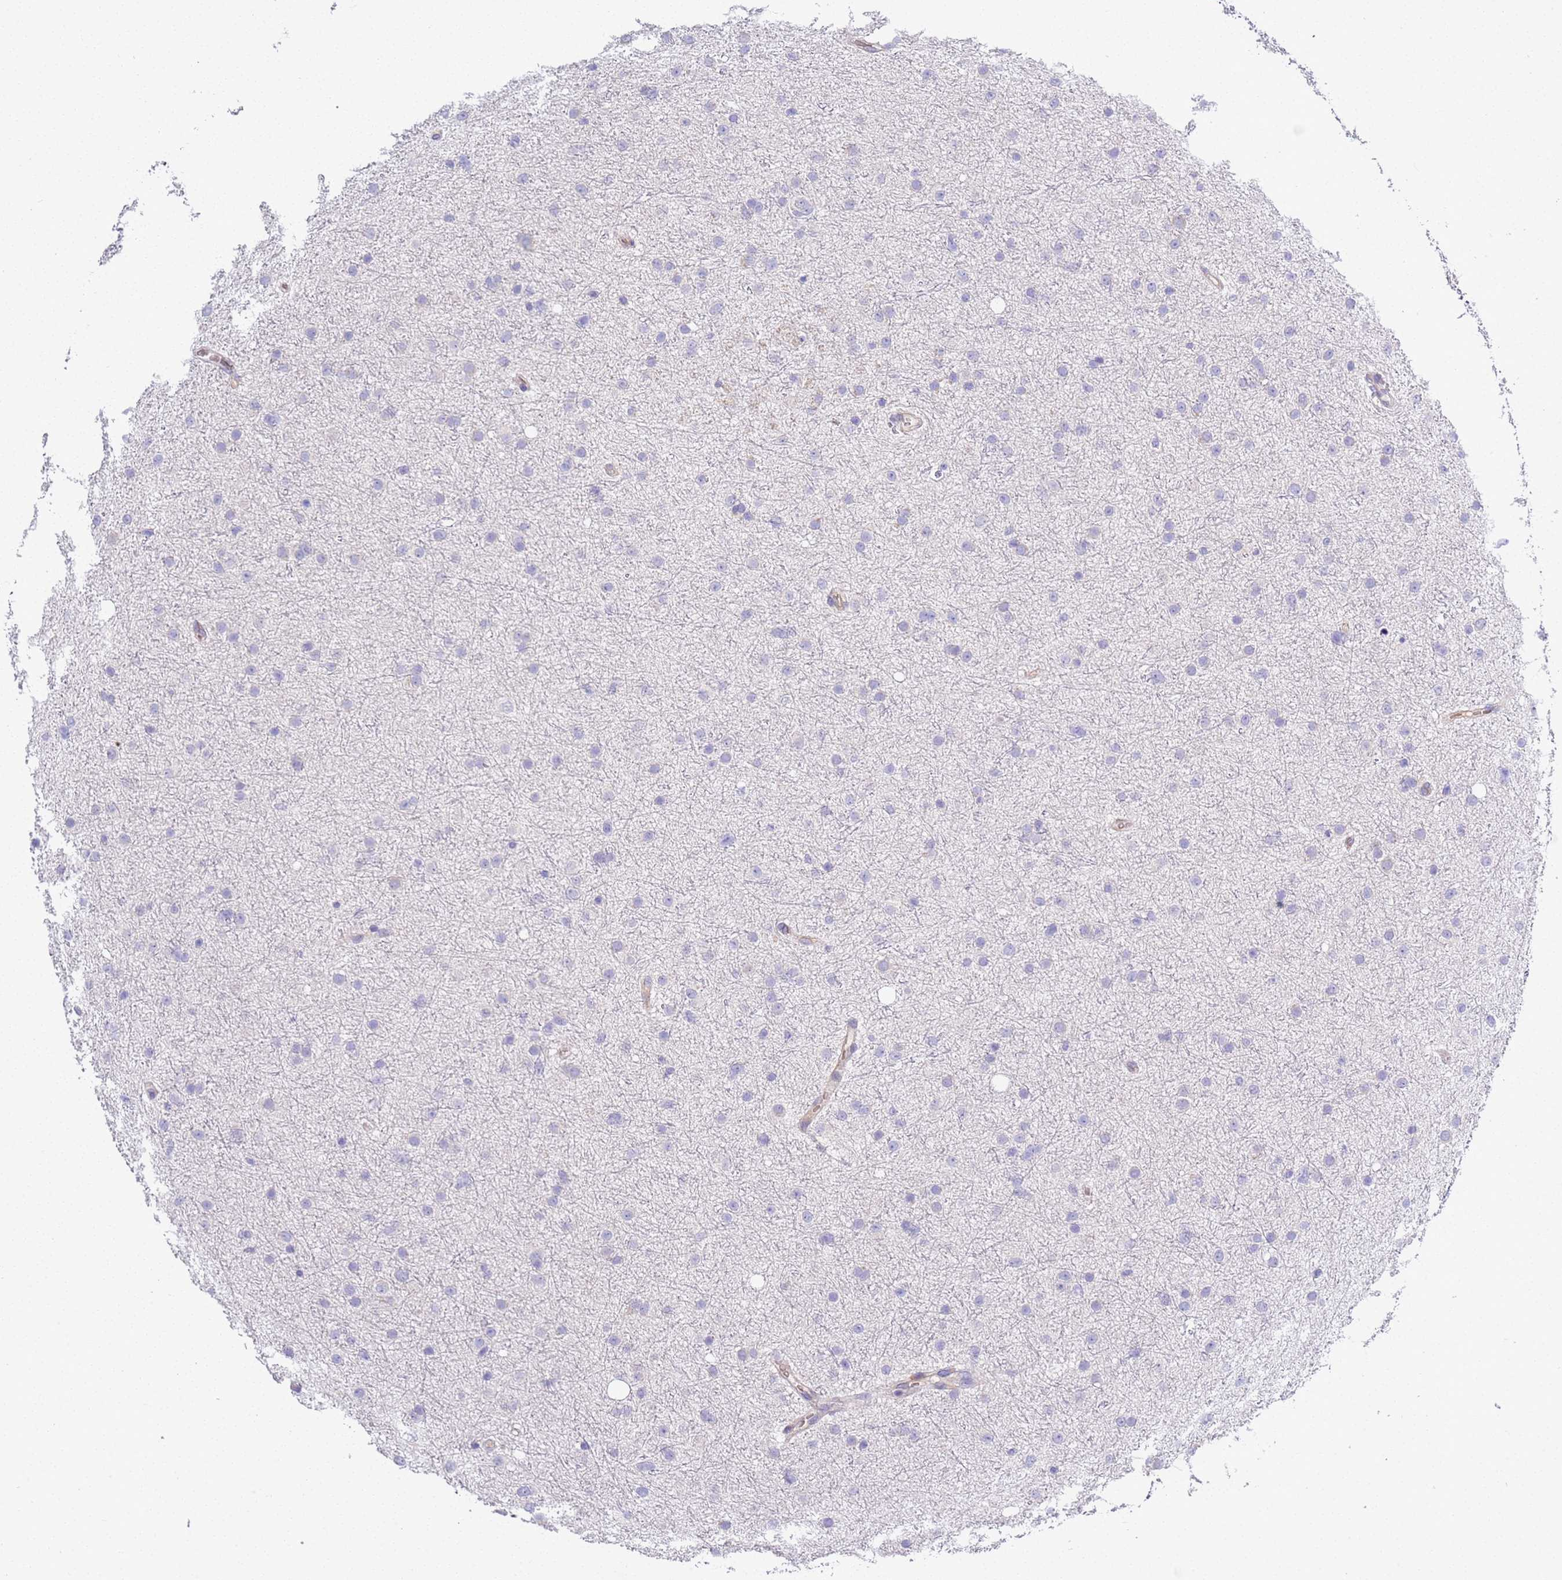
{"staining": {"intensity": "negative", "quantity": "none", "location": "none"}, "tissue": "glioma", "cell_type": "Tumor cells", "image_type": "cancer", "snomed": [{"axis": "morphology", "description": "Glioma, malignant, Low grade"}, {"axis": "topography", "description": "Cerebral cortex"}], "caption": "Low-grade glioma (malignant) was stained to show a protein in brown. There is no significant positivity in tumor cells.", "gene": "BRMS1L", "patient": {"sex": "female", "age": 39}}